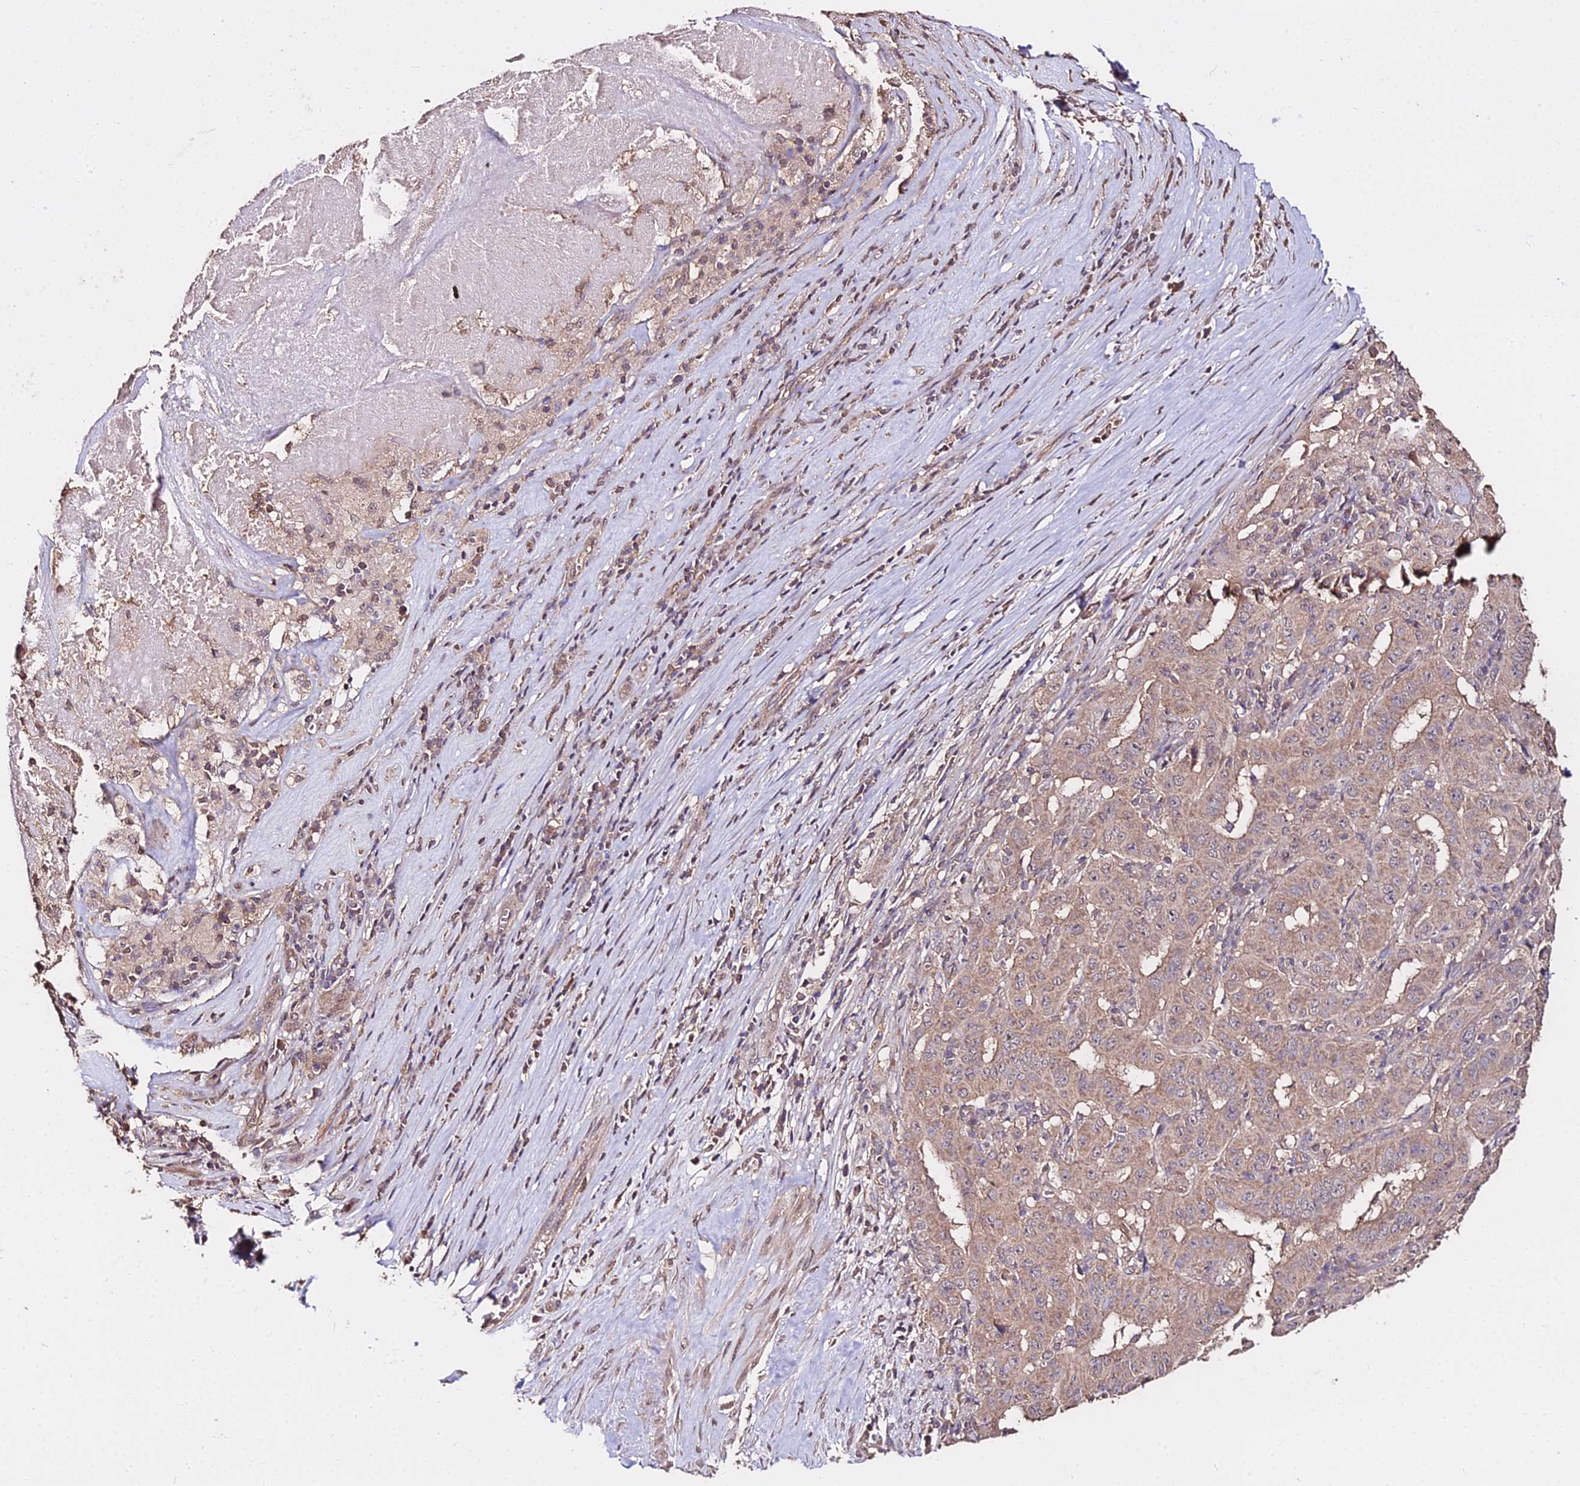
{"staining": {"intensity": "weak", "quantity": ">75%", "location": "cytoplasmic/membranous"}, "tissue": "pancreatic cancer", "cell_type": "Tumor cells", "image_type": "cancer", "snomed": [{"axis": "morphology", "description": "Adenocarcinoma, NOS"}, {"axis": "topography", "description": "Pancreas"}], "caption": "IHC of pancreatic adenocarcinoma demonstrates low levels of weak cytoplasmic/membranous staining in about >75% of tumor cells.", "gene": "METTL13", "patient": {"sex": "male", "age": 63}}